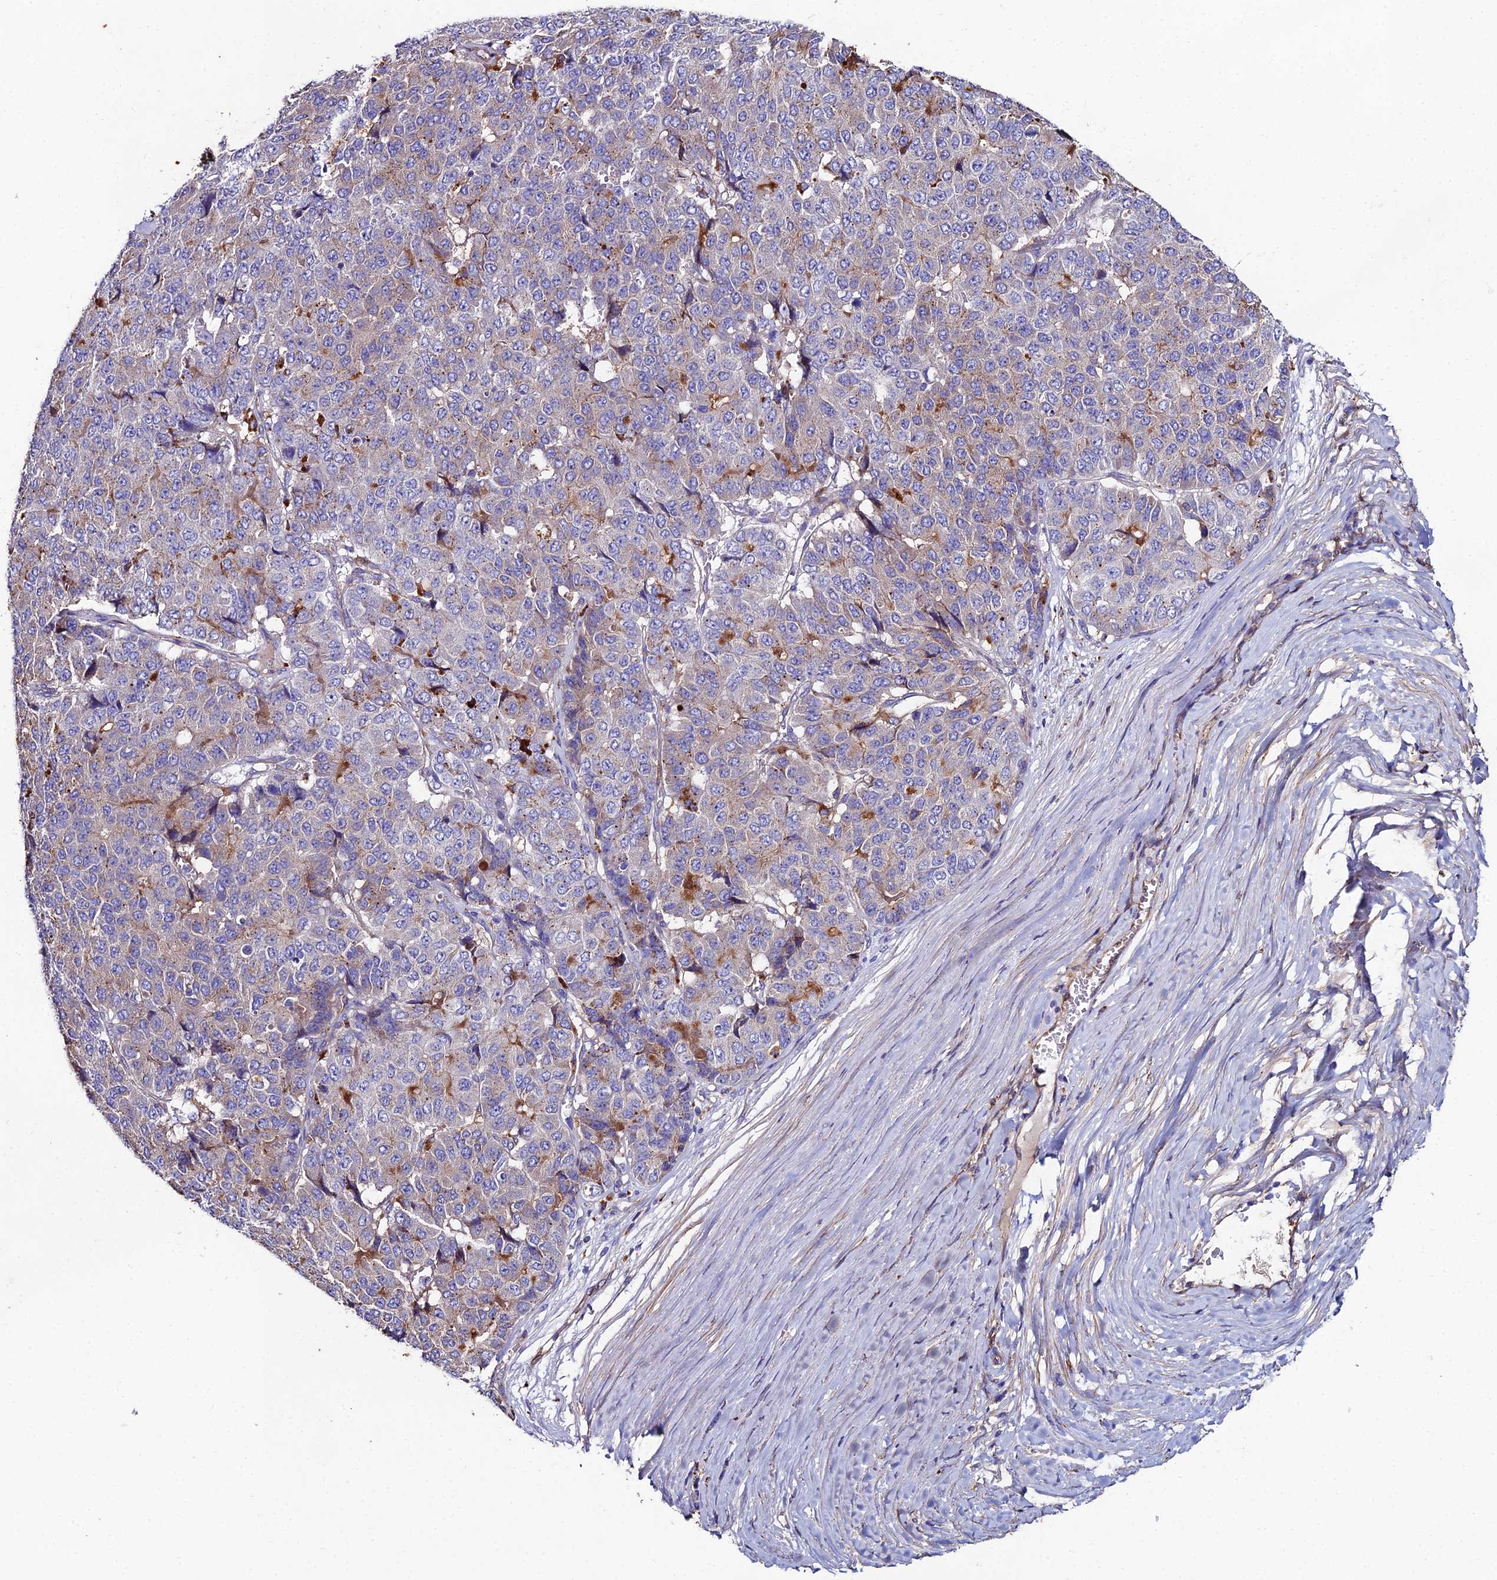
{"staining": {"intensity": "weak", "quantity": "<25%", "location": "cytoplasmic/membranous"}, "tissue": "pancreatic cancer", "cell_type": "Tumor cells", "image_type": "cancer", "snomed": [{"axis": "morphology", "description": "Adenocarcinoma, NOS"}, {"axis": "topography", "description": "Pancreas"}], "caption": "Immunohistochemistry (IHC) photomicrograph of neoplastic tissue: pancreatic cancer stained with DAB (3,3'-diaminobenzidine) shows no significant protein expression in tumor cells.", "gene": "C6", "patient": {"sex": "male", "age": 50}}